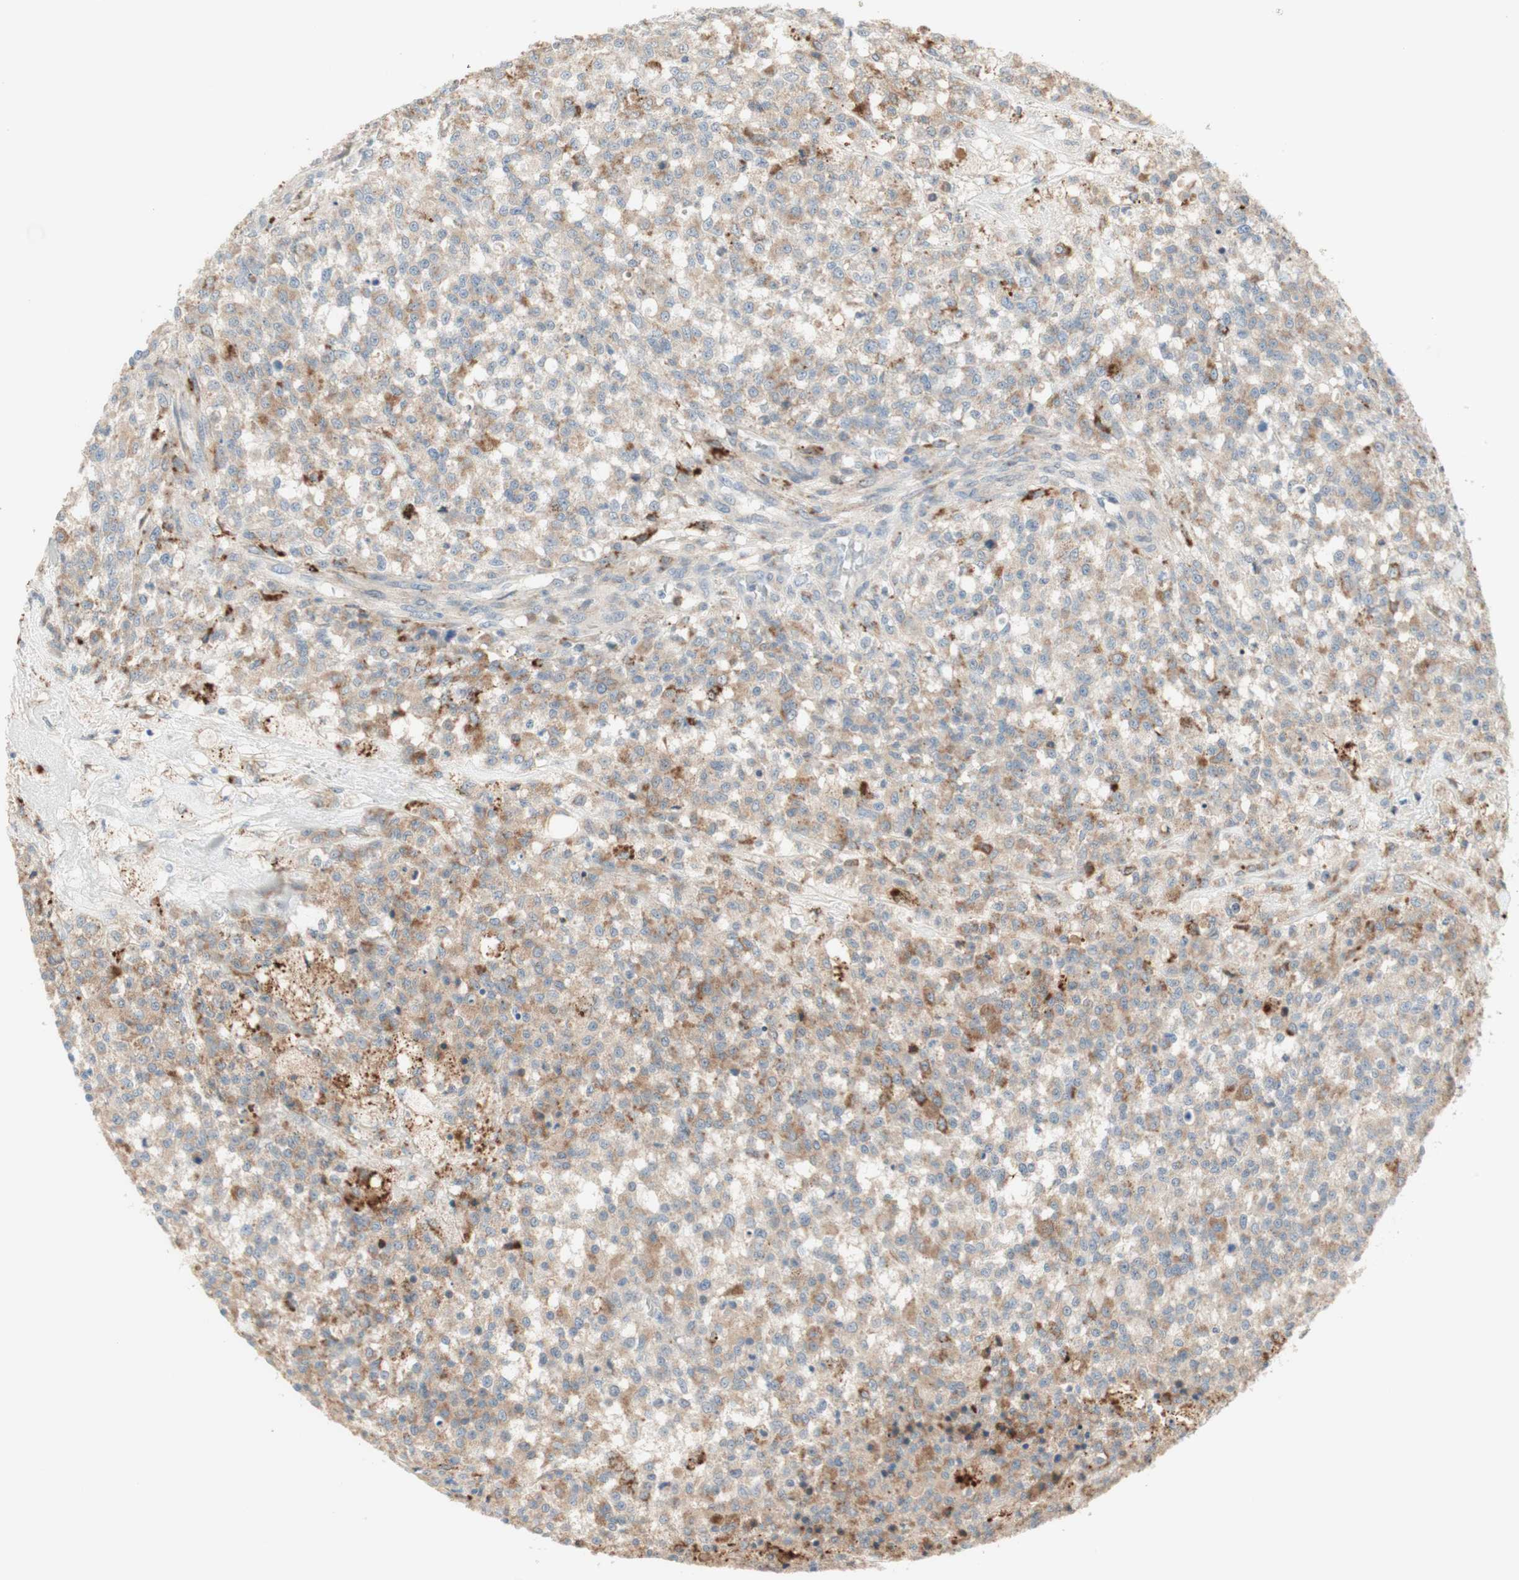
{"staining": {"intensity": "weak", "quantity": ">75%", "location": "cytoplasmic/membranous"}, "tissue": "testis cancer", "cell_type": "Tumor cells", "image_type": "cancer", "snomed": [{"axis": "morphology", "description": "Seminoma, NOS"}, {"axis": "topography", "description": "Testis"}], "caption": "A brown stain labels weak cytoplasmic/membranous expression of a protein in testis cancer tumor cells.", "gene": "GAPT", "patient": {"sex": "male", "age": 59}}